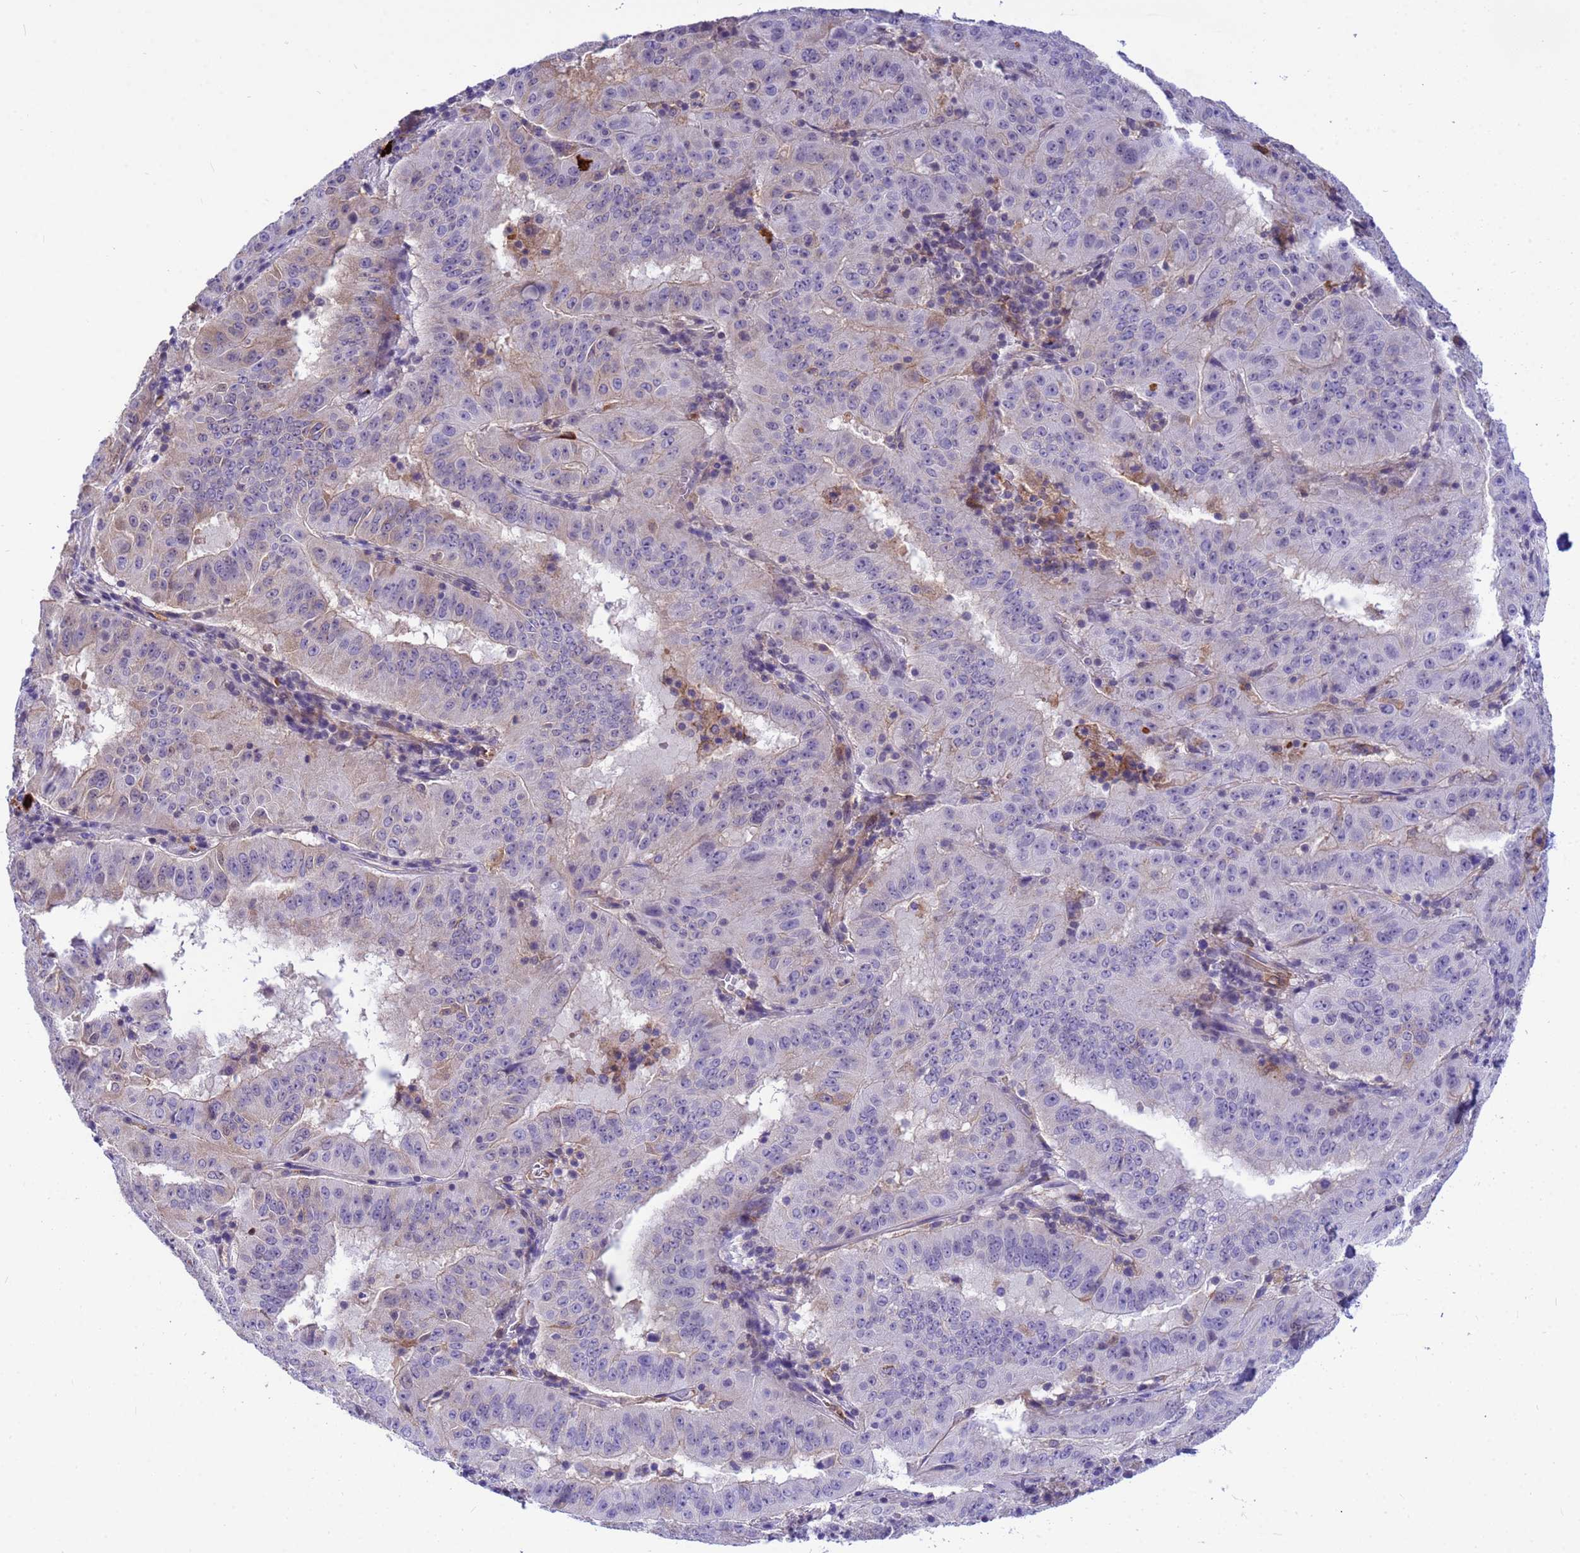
{"staining": {"intensity": "negative", "quantity": "none", "location": "none"}, "tissue": "pancreatic cancer", "cell_type": "Tumor cells", "image_type": "cancer", "snomed": [{"axis": "morphology", "description": "Adenocarcinoma, NOS"}, {"axis": "topography", "description": "Pancreas"}], "caption": "An image of adenocarcinoma (pancreatic) stained for a protein demonstrates no brown staining in tumor cells. The staining was performed using DAB to visualize the protein expression in brown, while the nuclei were stained in blue with hematoxylin (Magnification: 20x).", "gene": "ORM1", "patient": {"sex": "male", "age": 63}}